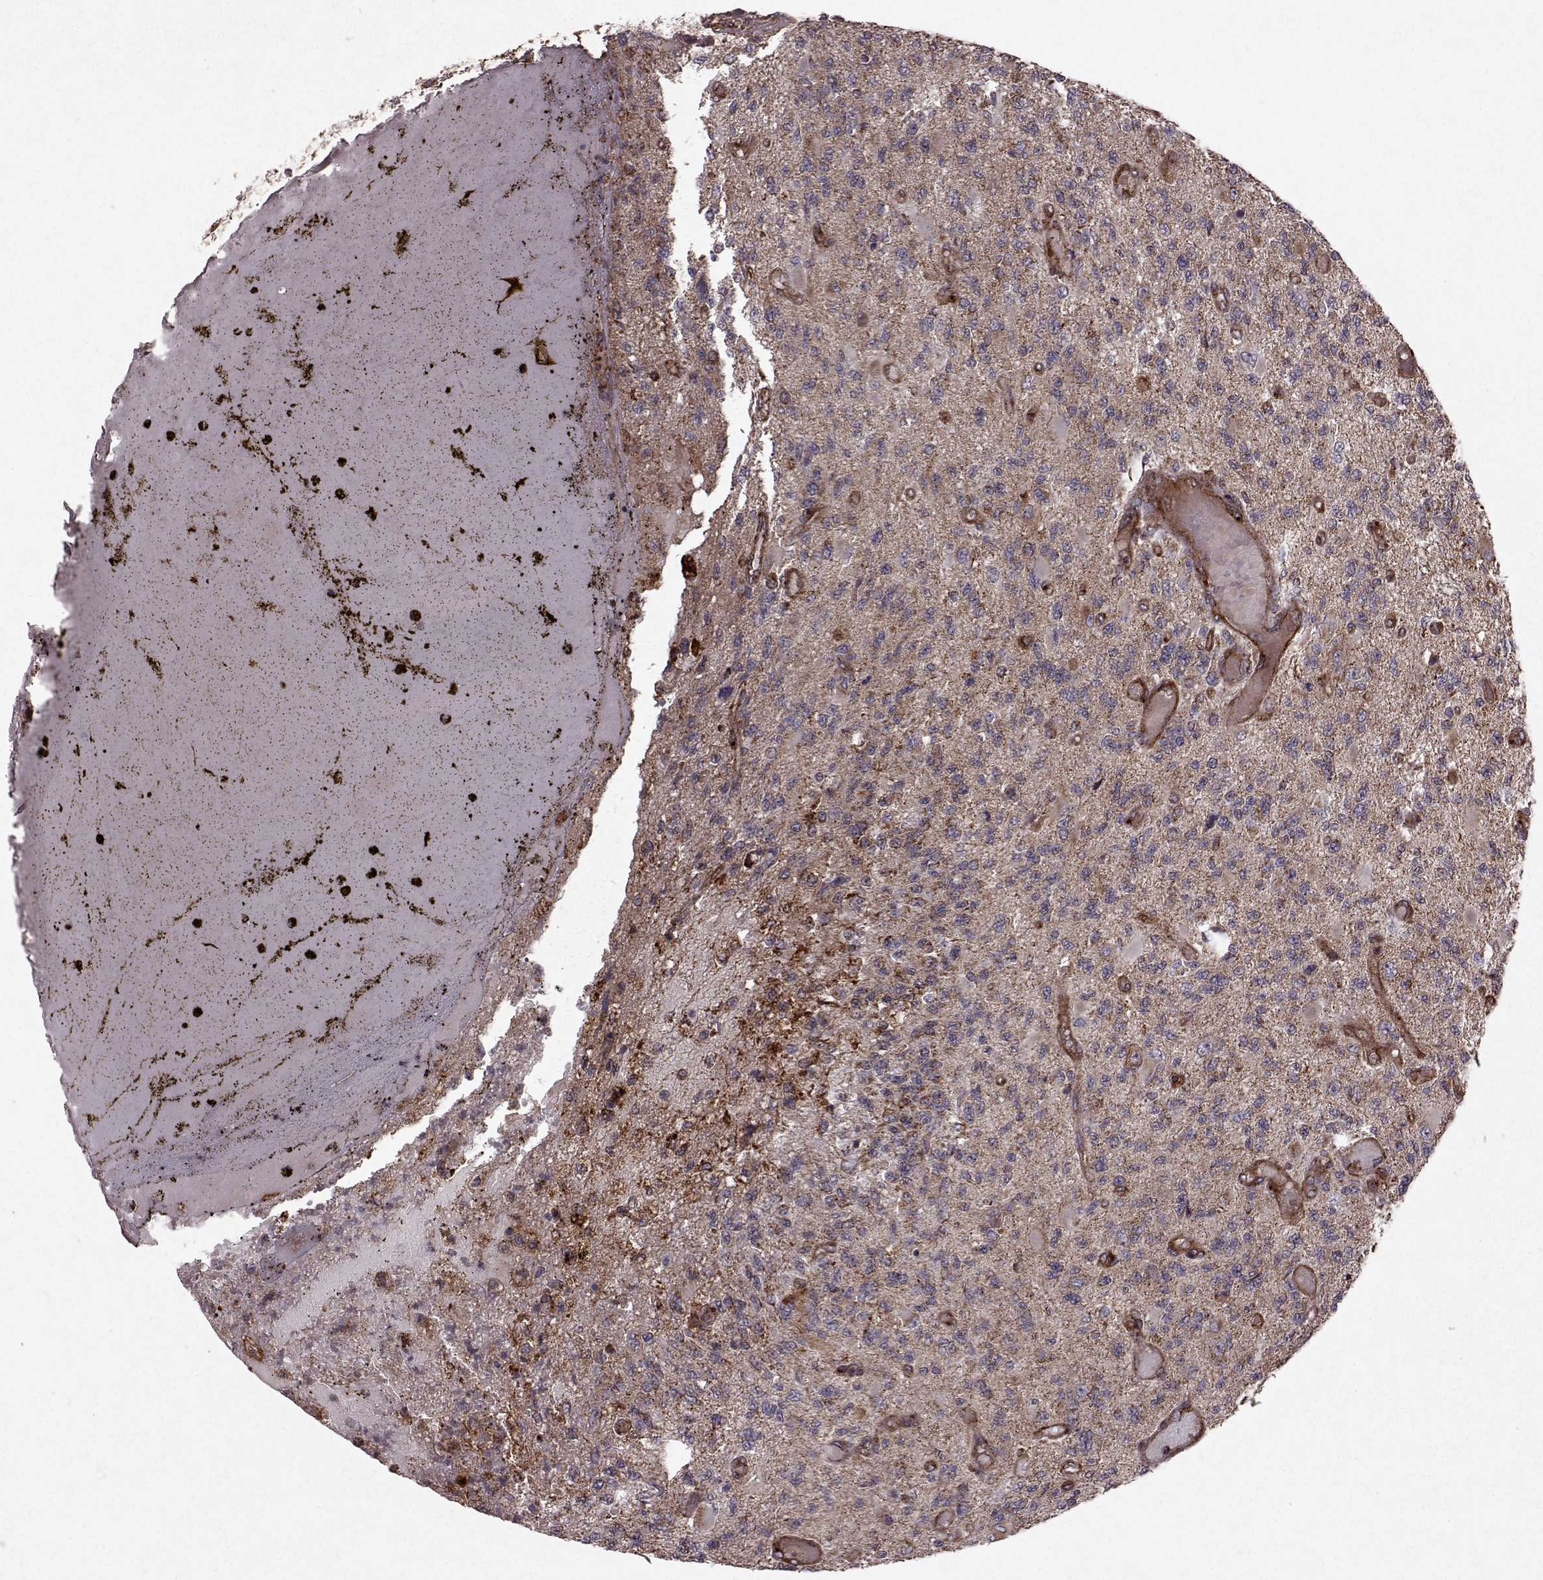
{"staining": {"intensity": "weak", "quantity": ">75%", "location": "cytoplasmic/membranous"}, "tissue": "glioma", "cell_type": "Tumor cells", "image_type": "cancer", "snomed": [{"axis": "morphology", "description": "Glioma, malignant, High grade"}, {"axis": "topography", "description": "Brain"}], "caption": "Protein staining demonstrates weak cytoplasmic/membranous expression in about >75% of tumor cells in glioma.", "gene": "FXN", "patient": {"sex": "female", "age": 63}}